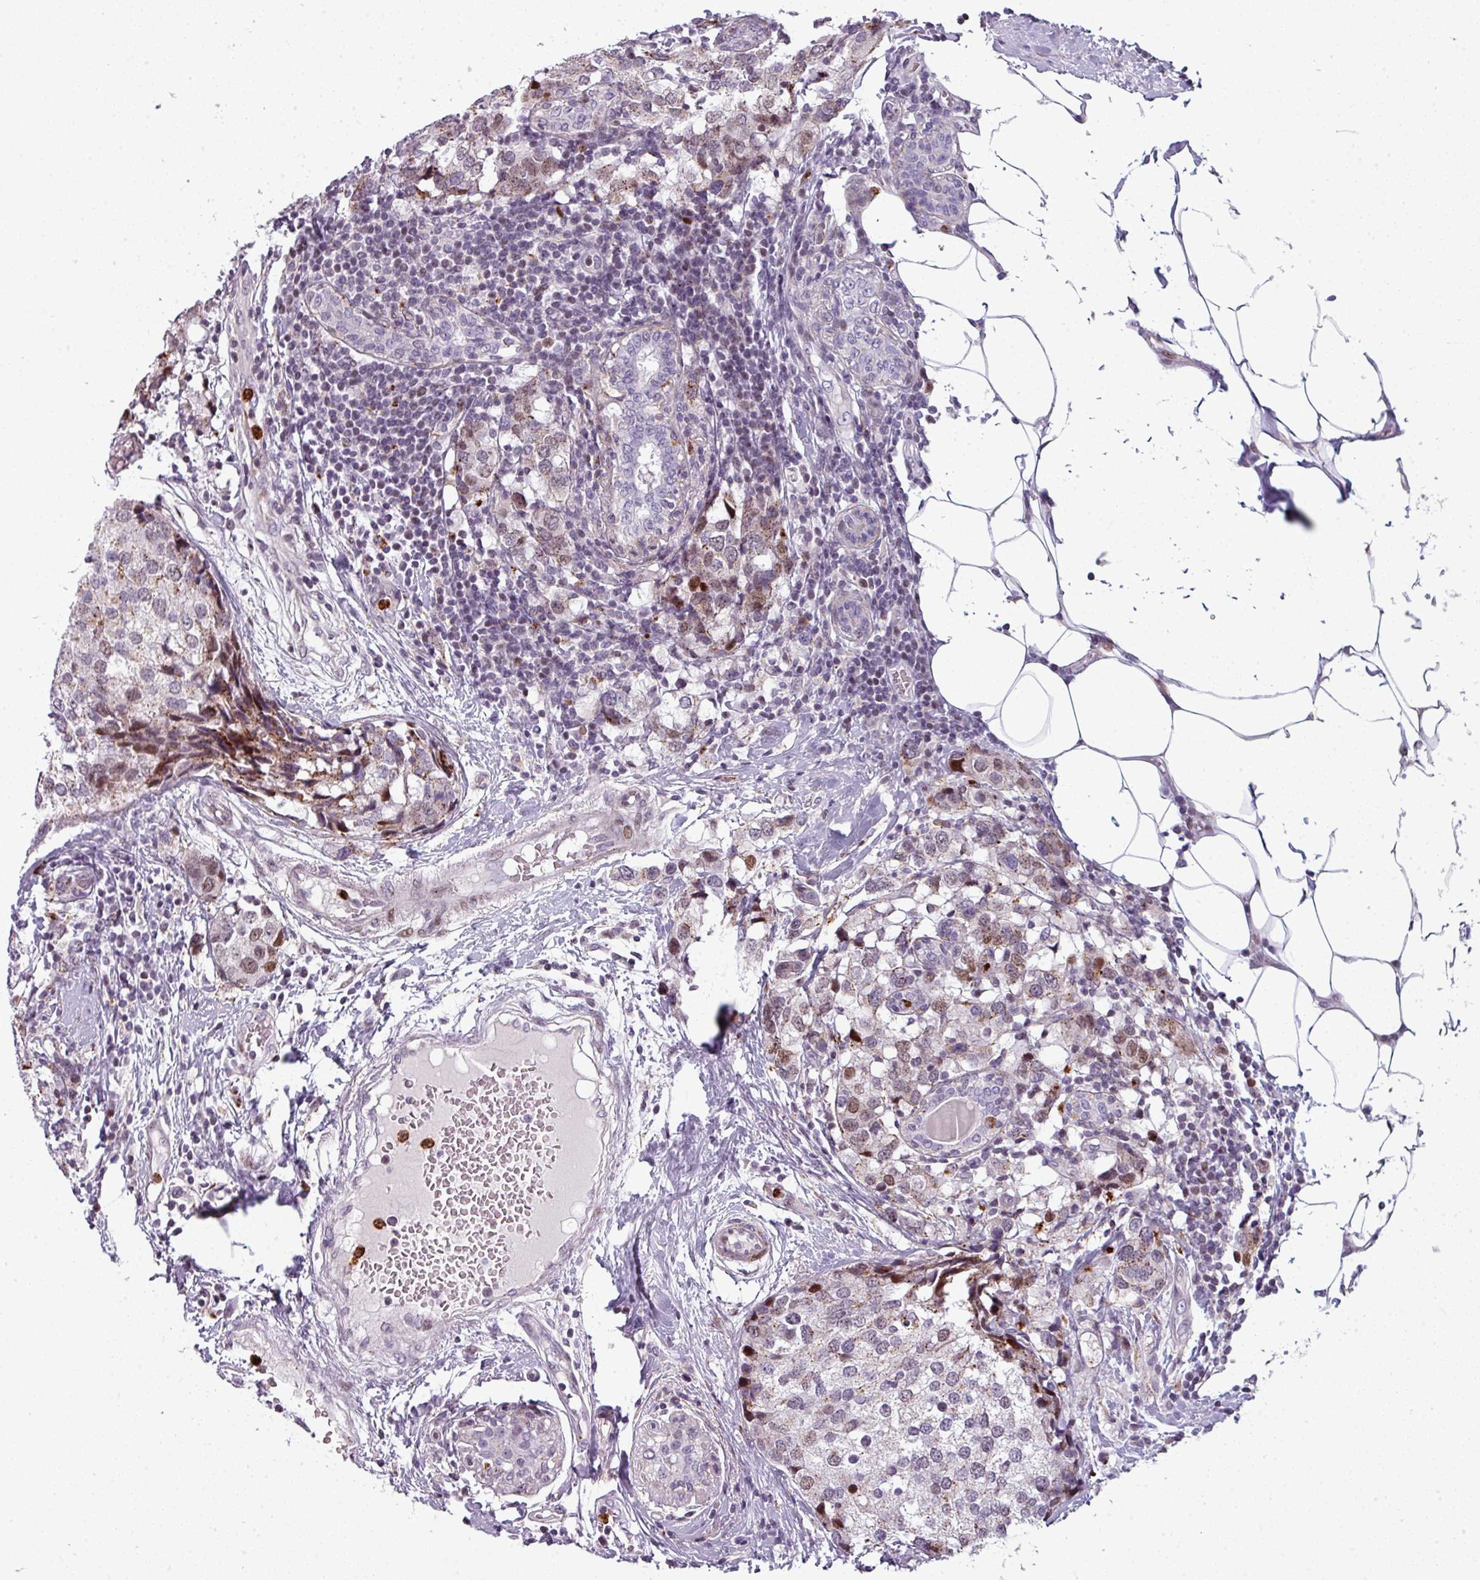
{"staining": {"intensity": "weak", "quantity": "<25%", "location": "cytoplasmic/membranous"}, "tissue": "breast cancer", "cell_type": "Tumor cells", "image_type": "cancer", "snomed": [{"axis": "morphology", "description": "Lobular carcinoma"}, {"axis": "topography", "description": "Breast"}], "caption": "Tumor cells are negative for protein expression in human breast cancer.", "gene": "TMEFF1", "patient": {"sex": "female", "age": 59}}